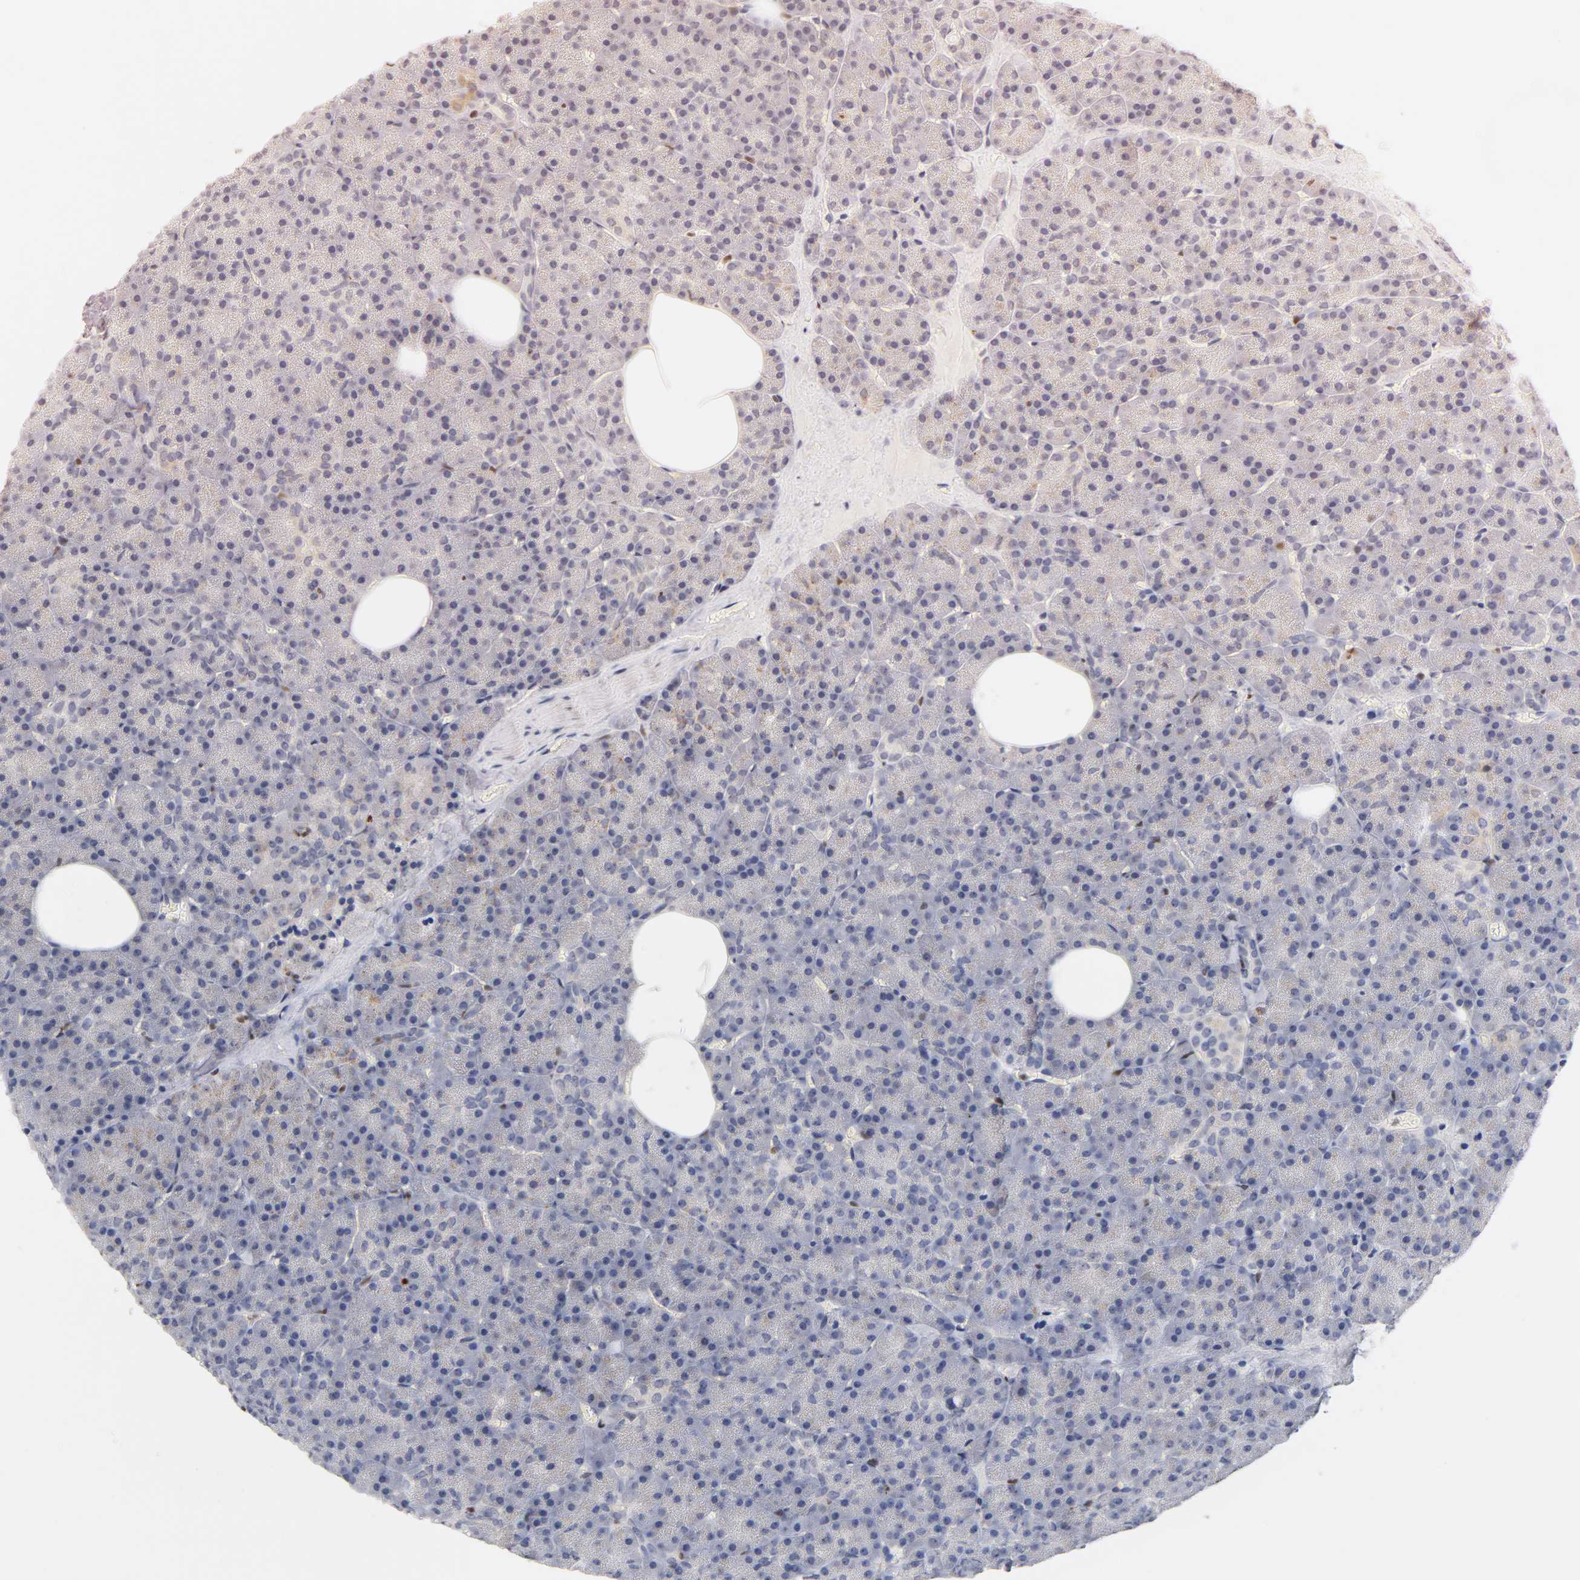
{"staining": {"intensity": "negative", "quantity": "none", "location": "none"}, "tissue": "pancreas", "cell_type": "Exocrine glandular cells", "image_type": "normal", "snomed": [{"axis": "morphology", "description": "Normal tissue, NOS"}, {"axis": "topography", "description": "Pancreas"}], "caption": "IHC photomicrograph of benign human pancreas stained for a protein (brown), which displays no positivity in exocrine glandular cells. (DAB (3,3'-diaminobenzidine) IHC visualized using brightfield microscopy, high magnification).", "gene": "RUNX1", "patient": {"sex": "female", "age": 35}}